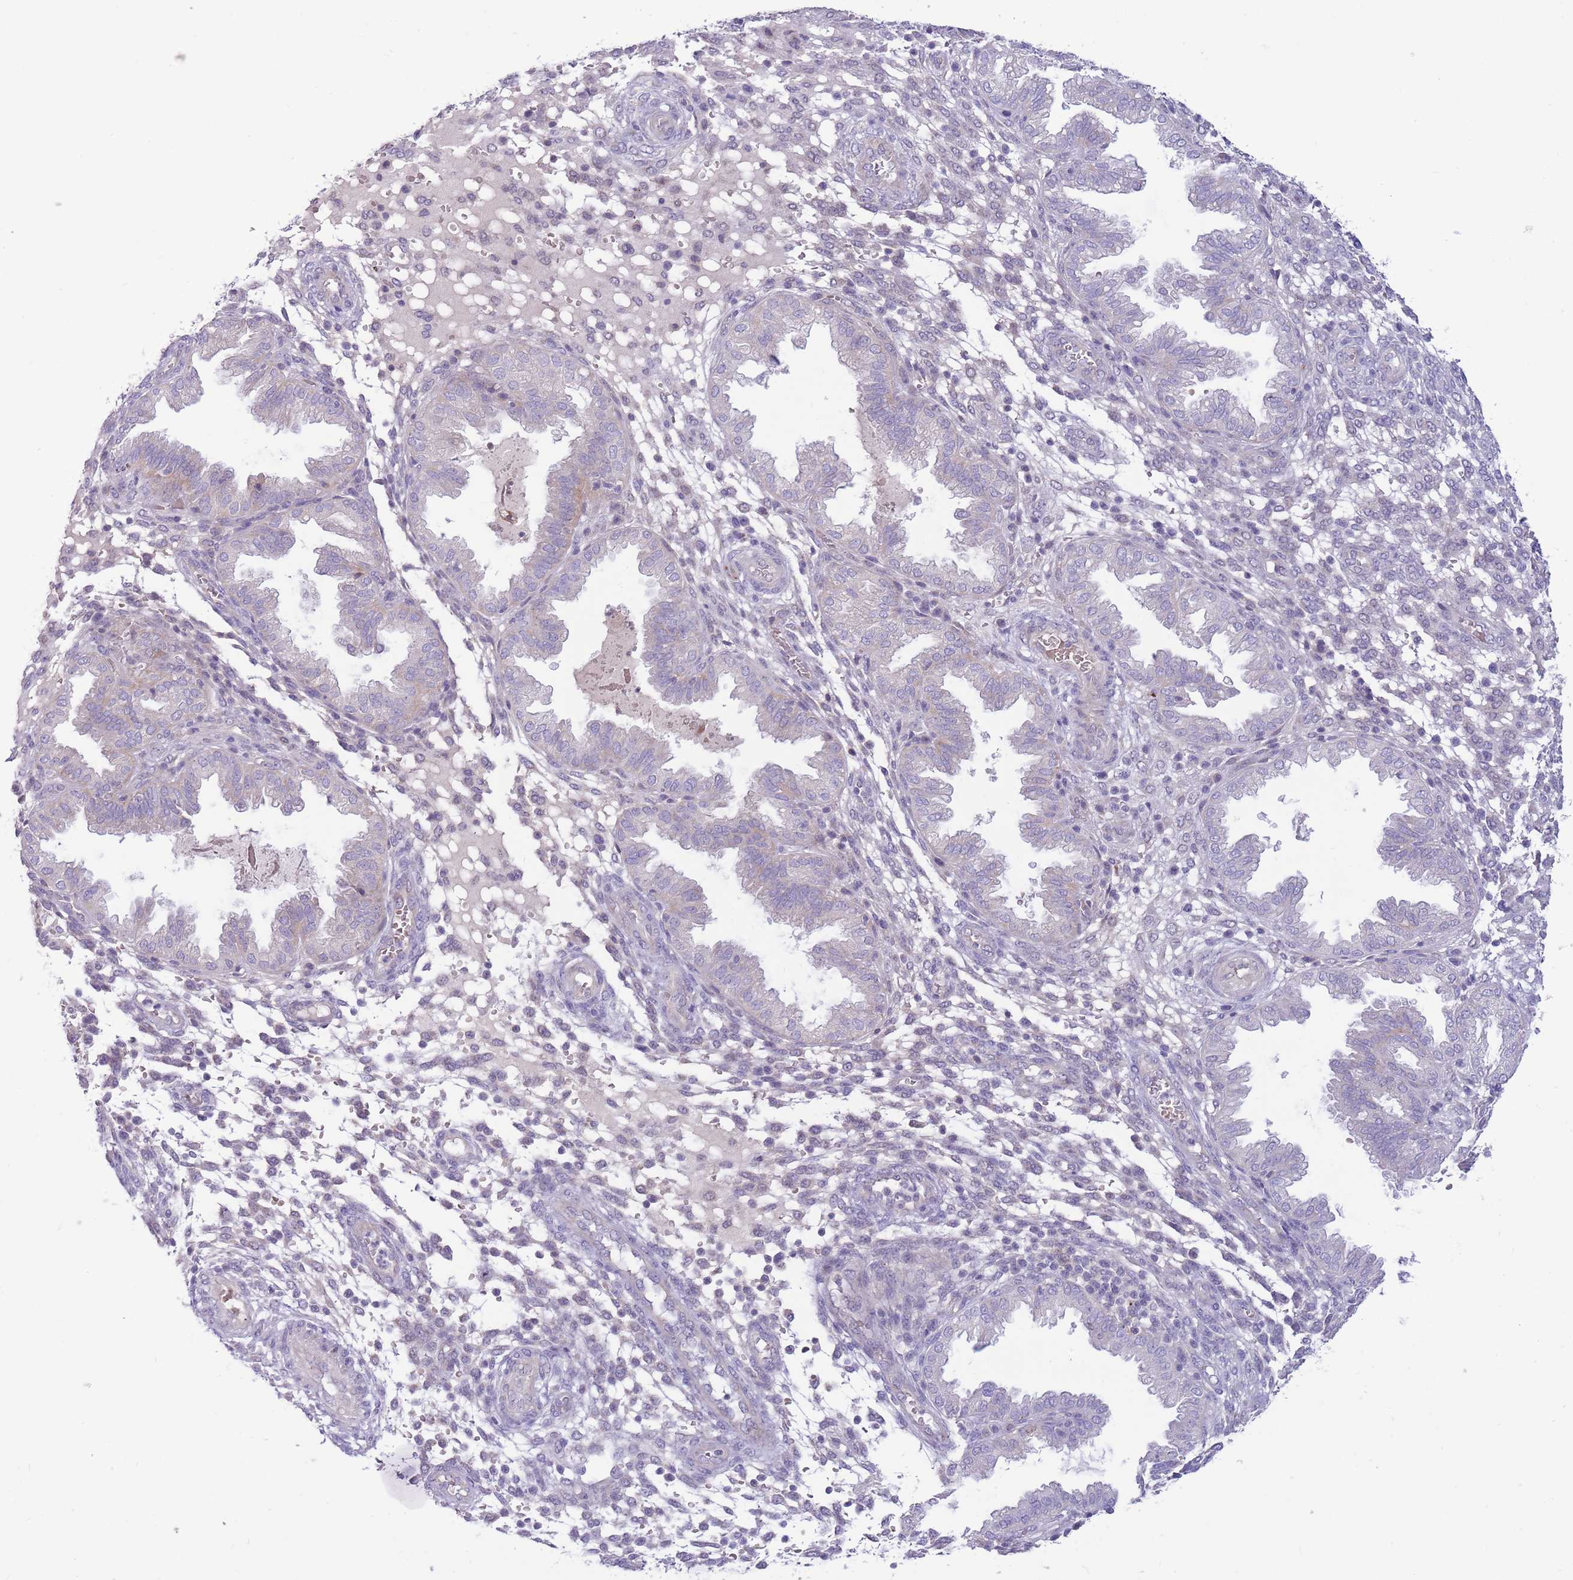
{"staining": {"intensity": "negative", "quantity": "none", "location": "none"}, "tissue": "endometrium", "cell_type": "Cells in endometrial stroma", "image_type": "normal", "snomed": [{"axis": "morphology", "description": "Normal tissue, NOS"}, {"axis": "topography", "description": "Endometrium"}], "caption": "Human endometrium stained for a protein using immunohistochemistry reveals no expression in cells in endometrial stroma.", "gene": "DDHD1", "patient": {"sex": "female", "age": 33}}